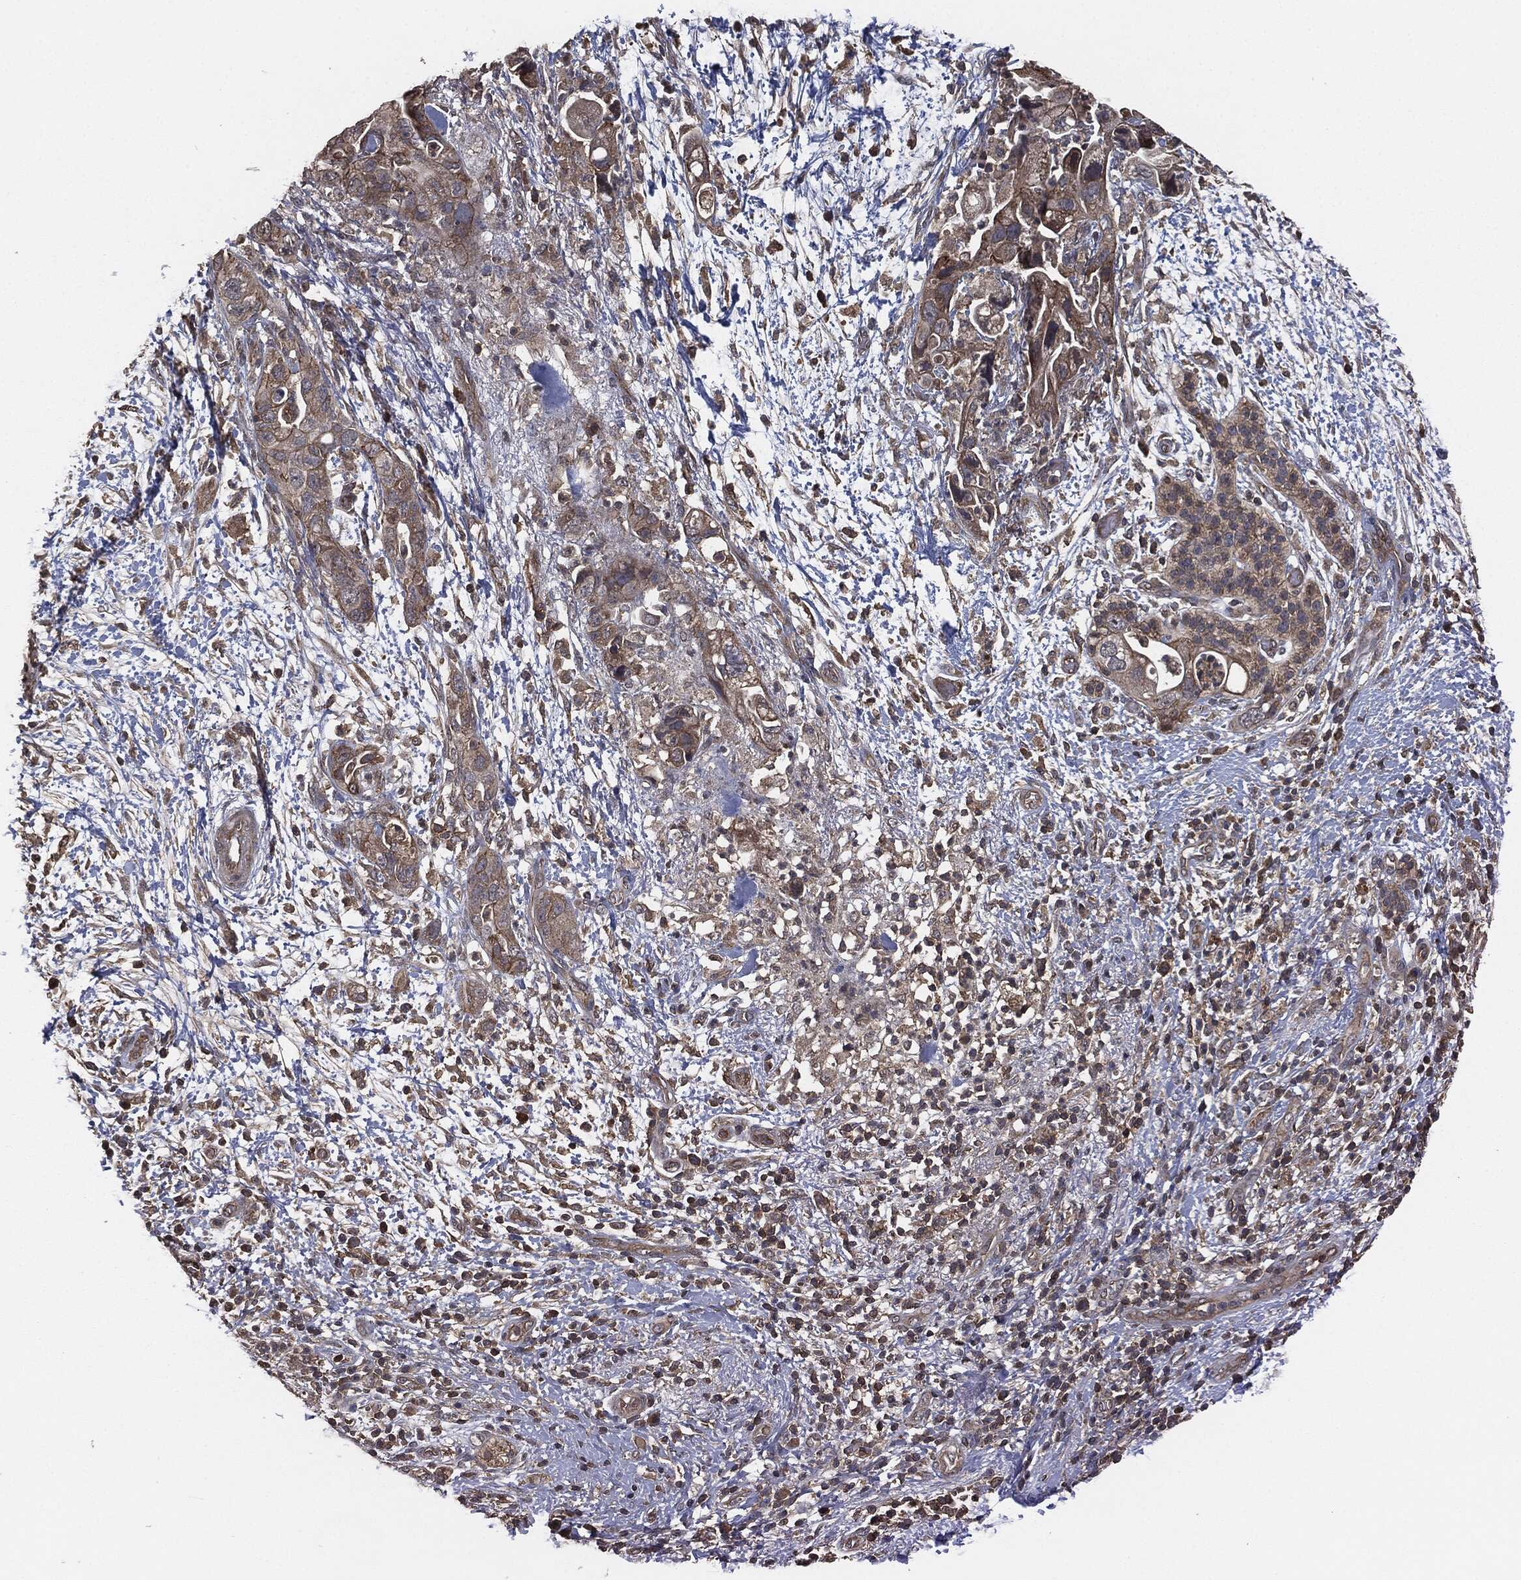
{"staining": {"intensity": "moderate", "quantity": "<25%", "location": "cytoplasmic/membranous"}, "tissue": "pancreatic cancer", "cell_type": "Tumor cells", "image_type": "cancer", "snomed": [{"axis": "morphology", "description": "Adenocarcinoma, NOS"}, {"axis": "topography", "description": "Pancreas"}], "caption": "DAB immunohistochemical staining of human pancreatic adenocarcinoma reveals moderate cytoplasmic/membranous protein expression in approximately <25% of tumor cells.", "gene": "ERBIN", "patient": {"sex": "female", "age": 72}}